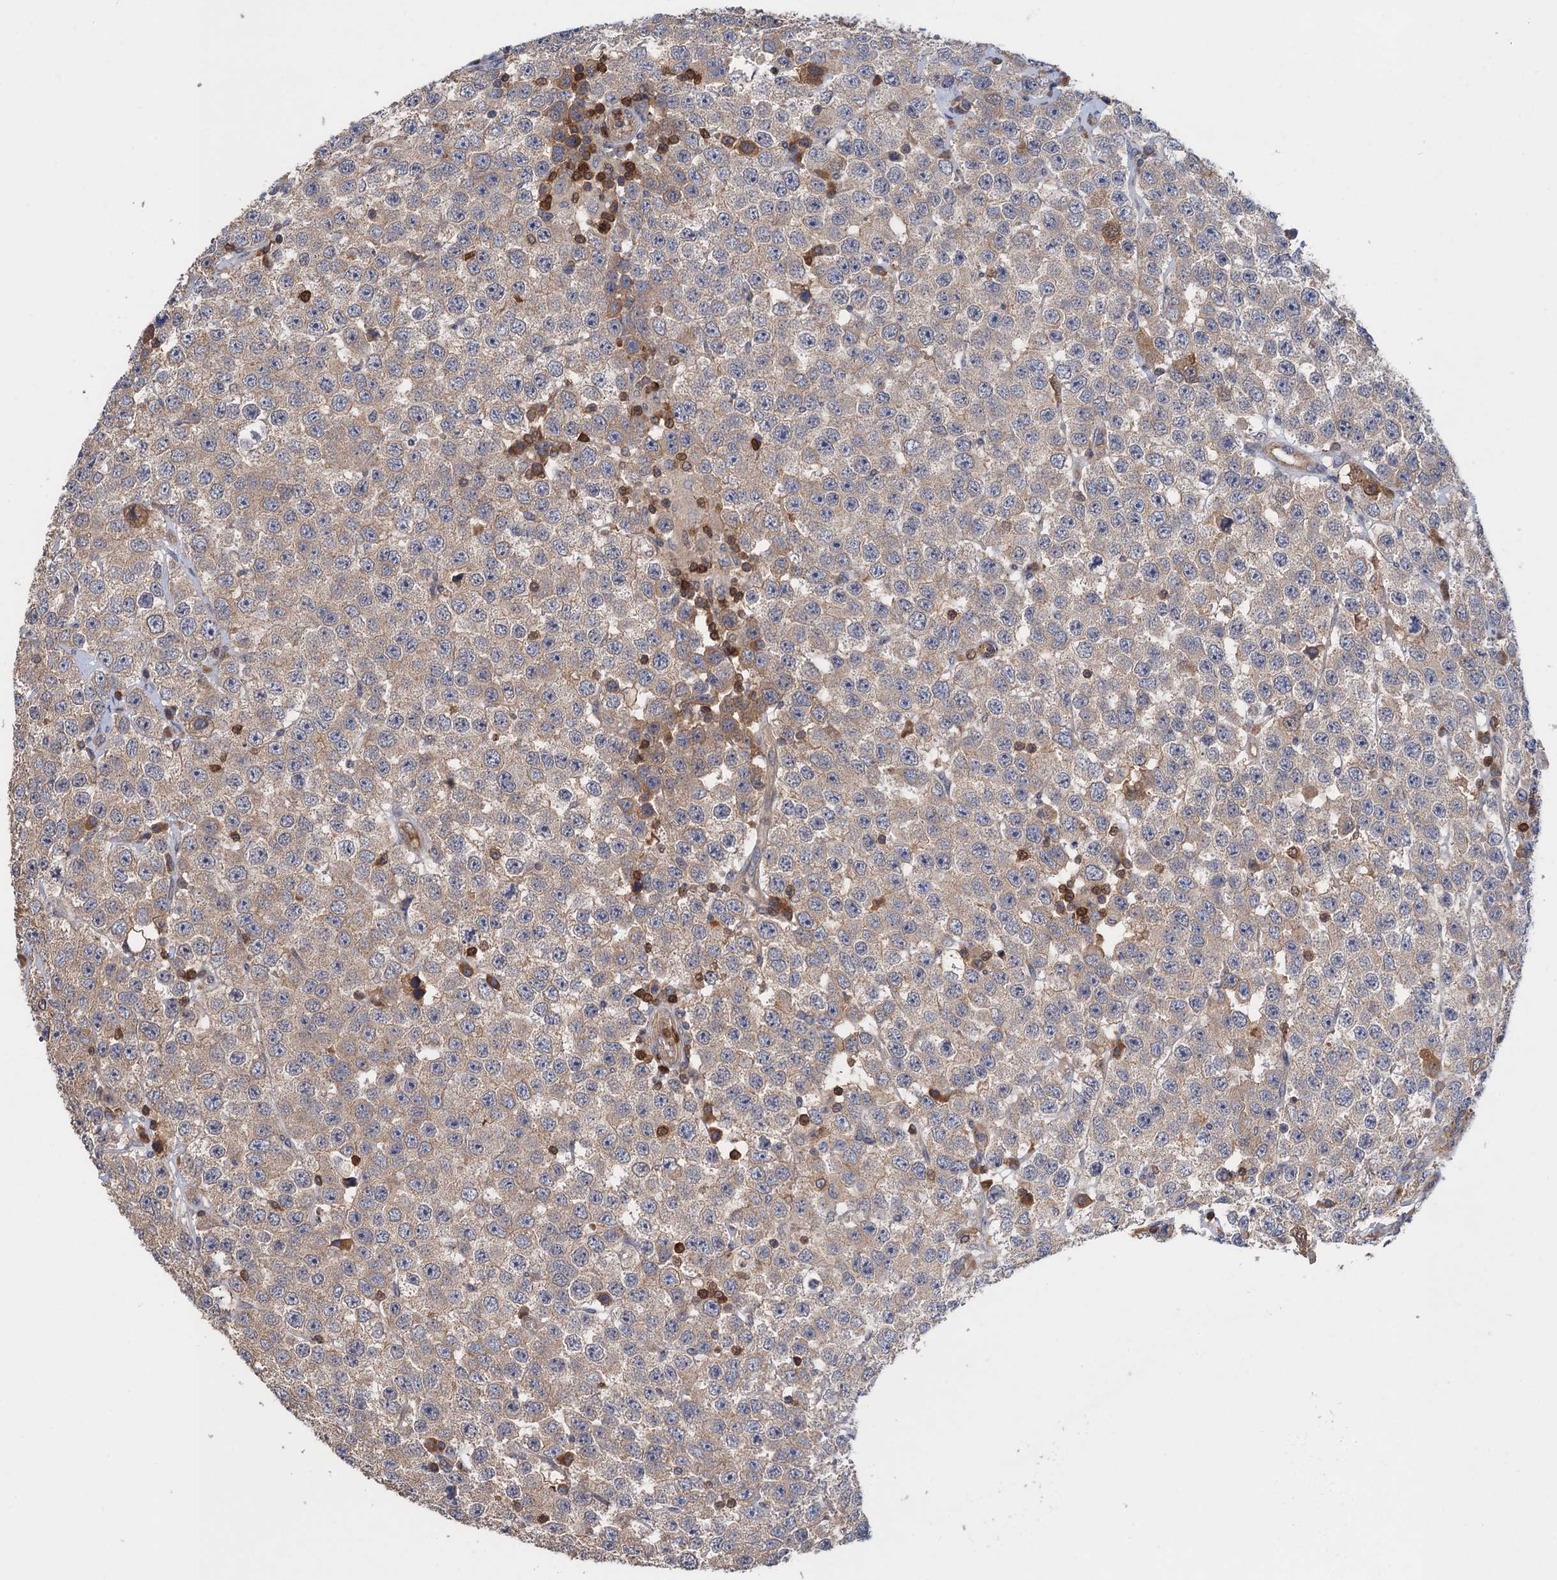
{"staining": {"intensity": "weak", "quantity": ">75%", "location": "cytoplasmic/membranous"}, "tissue": "testis cancer", "cell_type": "Tumor cells", "image_type": "cancer", "snomed": [{"axis": "morphology", "description": "Seminoma, NOS"}, {"axis": "topography", "description": "Testis"}], "caption": "Testis cancer (seminoma) stained with immunohistochemistry exhibits weak cytoplasmic/membranous positivity in approximately >75% of tumor cells.", "gene": "DGKA", "patient": {"sex": "male", "age": 28}}